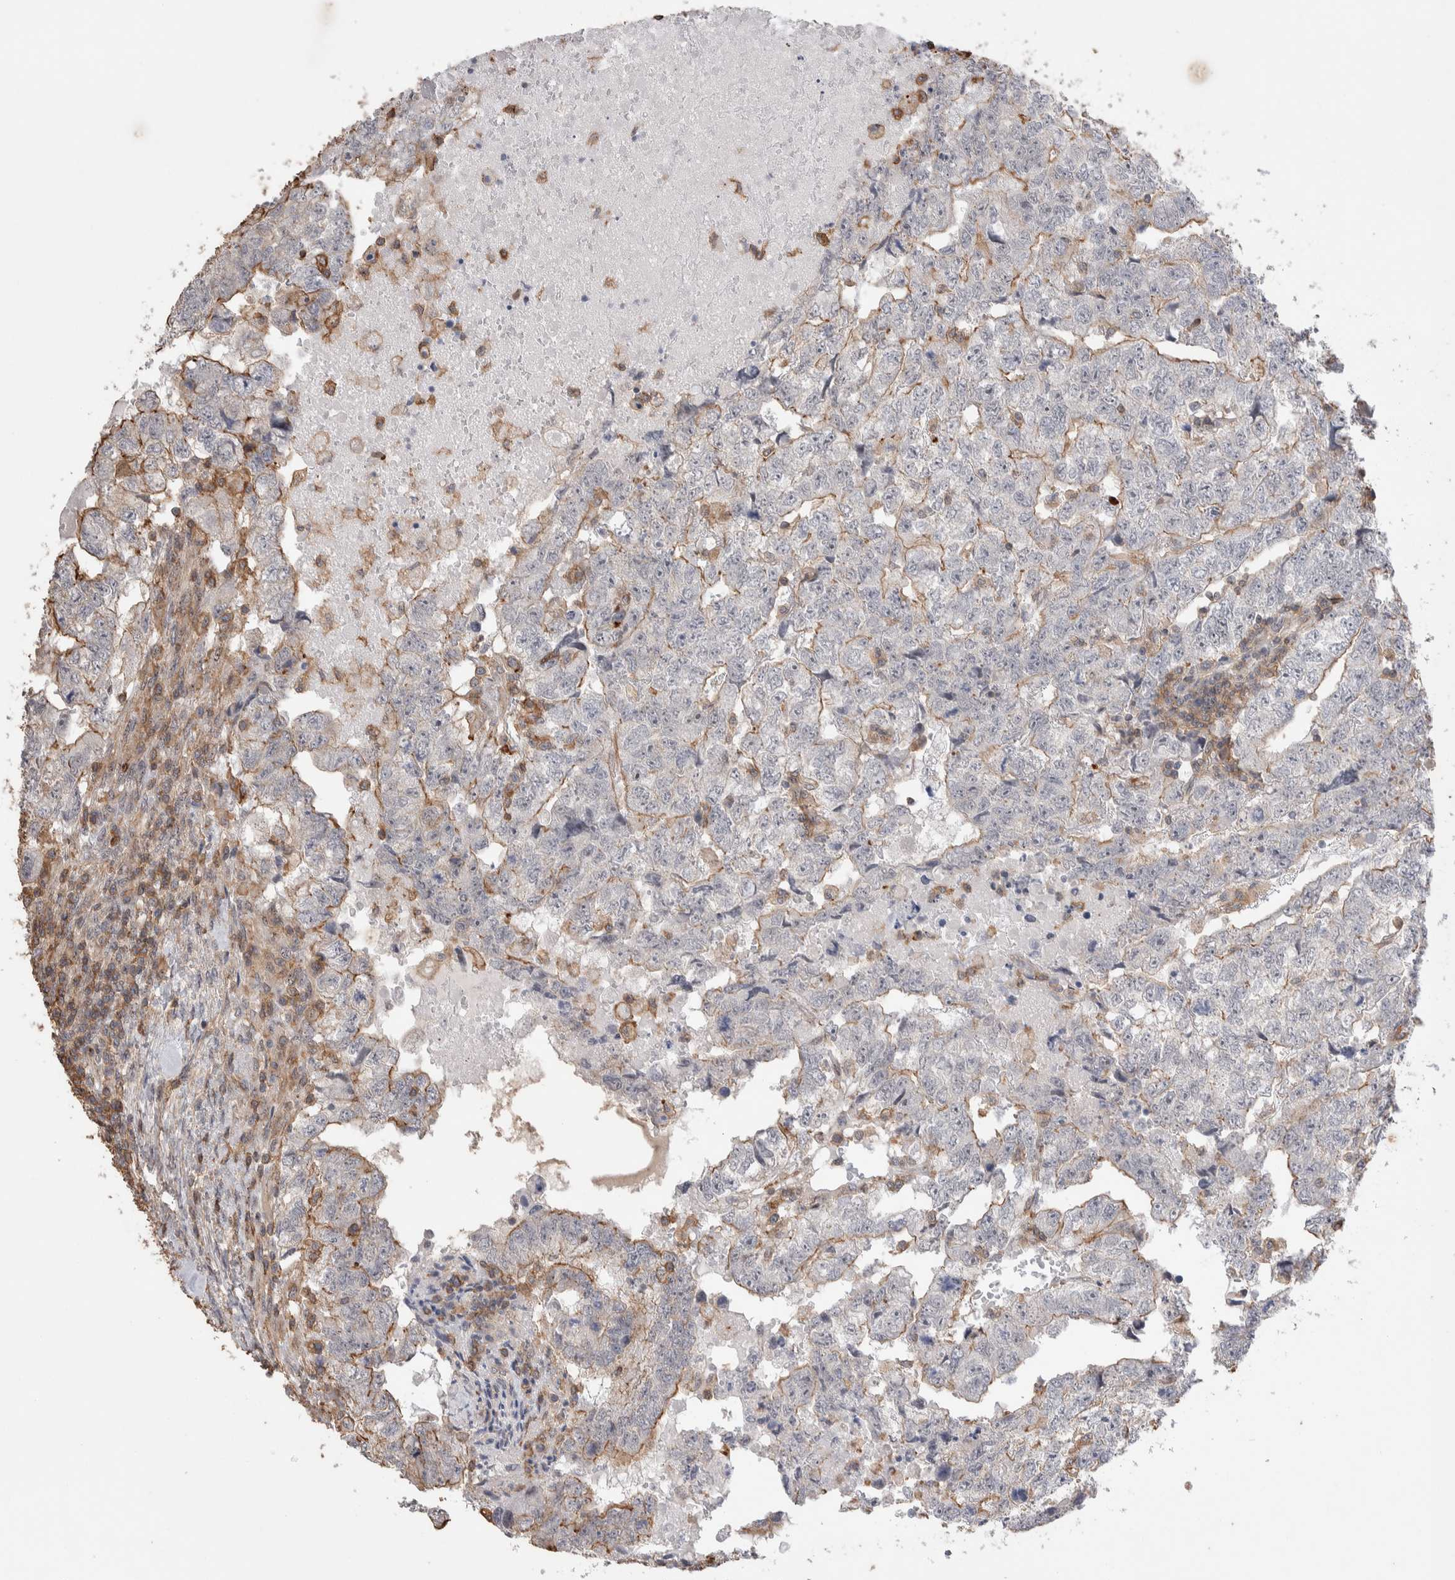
{"staining": {"intensity": "weak", "quantity": "25%-75%", "location": "cytoplasmic/membranous"}, "tissue": "testis cancer", "cell_type": "Tumor cells", "image_type": "cancer", "snomed": [{"axis": "morphology", "description": "Carcinoma, Embryonal, NOS"}, {"axis": "topography", "description": "Testis"}], "caption": "Immunohistochemical staining of human testis cancer demonstrates weak cytoplasmic/membranous protein positivity in about 25%-75% of tumor cells.", "gene": "ZNF704", "patient": {"sex": "male", "age": 36}}